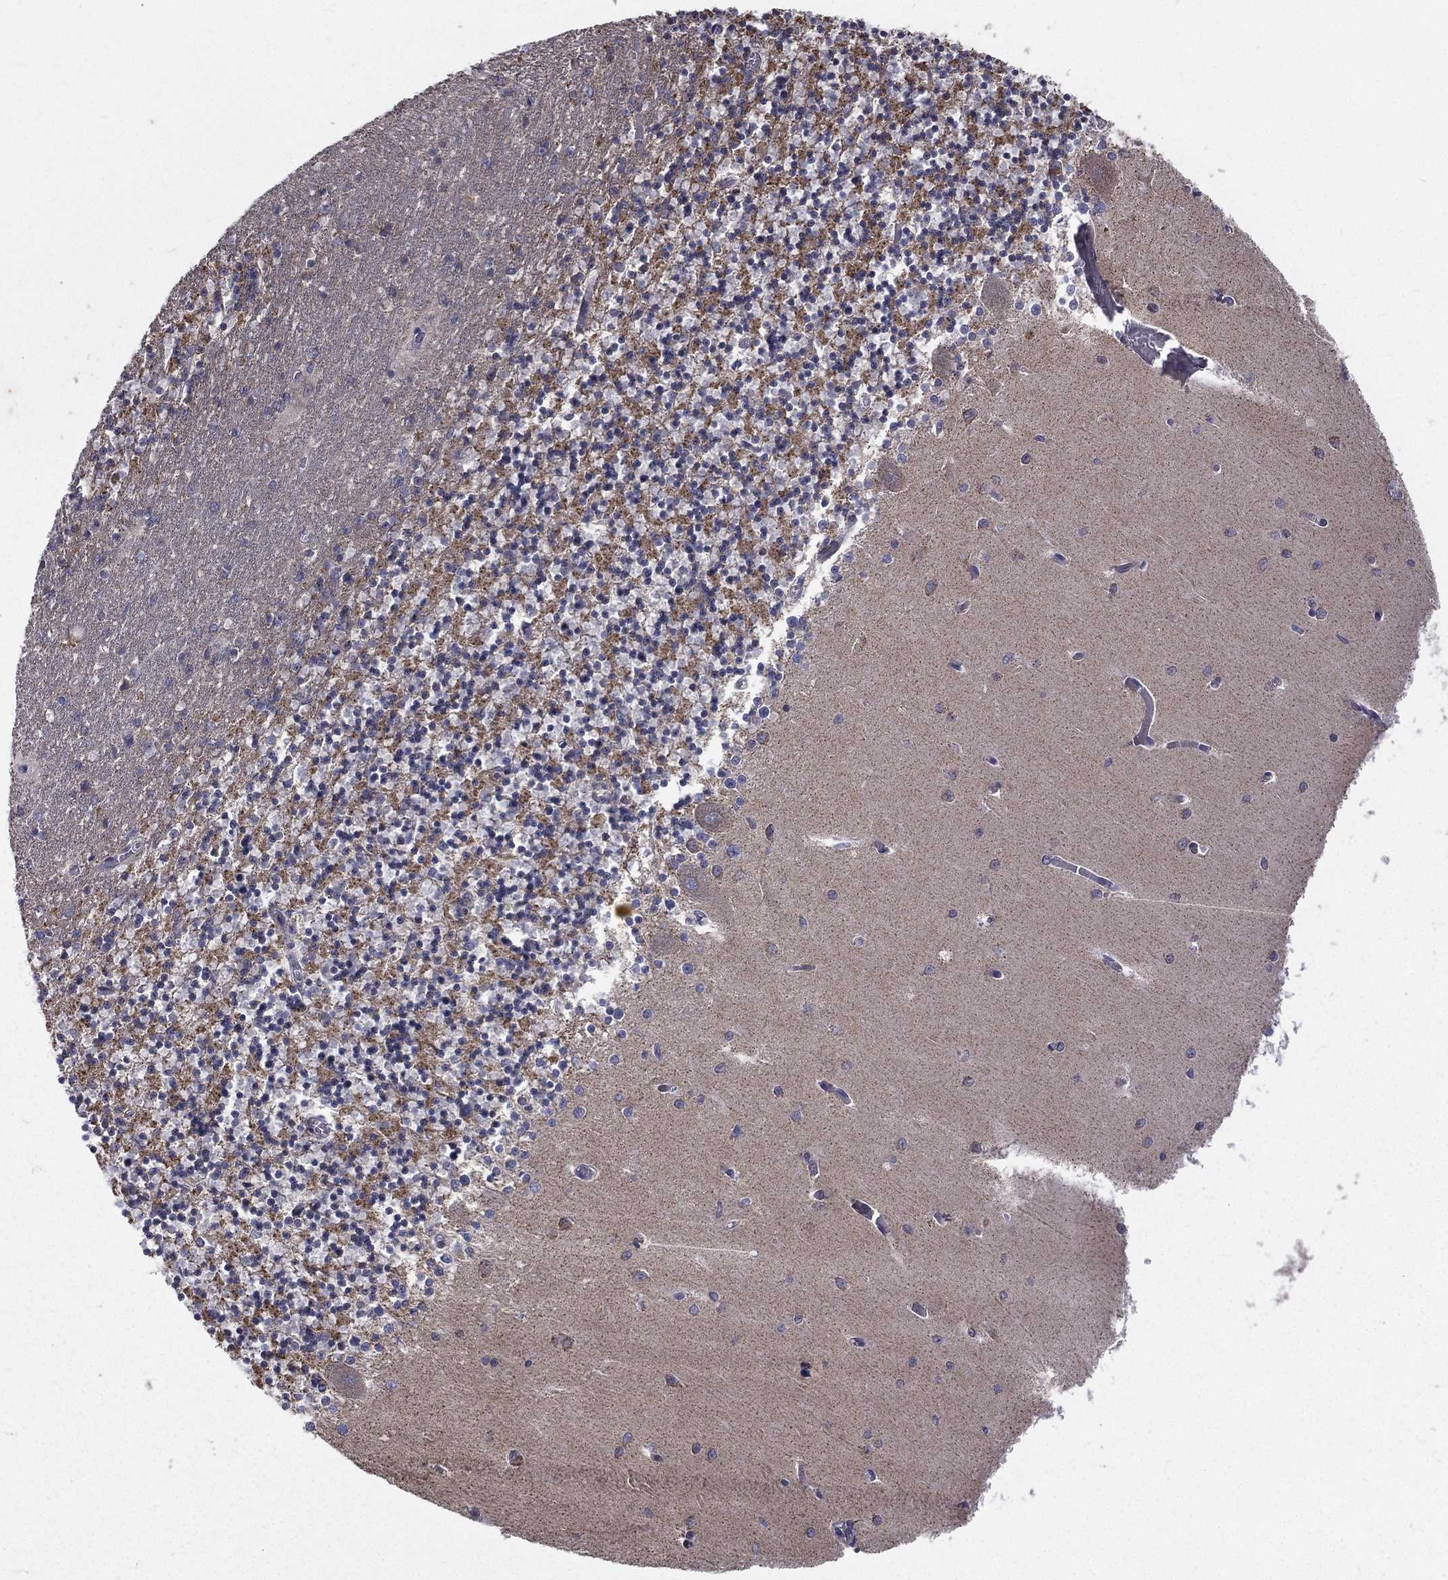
{"staining": {"intensity": "negative", "quantity": "none", "location": "none"}, "tissue": "cerebellum", "cell_type": "Cells in granular layer", "image_type": "normal", "snomed": [{"axis": "morphology", "description": "Normal tissue, NOS"}, {"axis": "topography", "description": "Cerebellum"}], "caption": "A histopathology image of cerebellum stained for a protein demonstrates no brown staining in cells in granular layer.", "gene": "GPD1", "patient": {"sex": "female", "age": 64}}